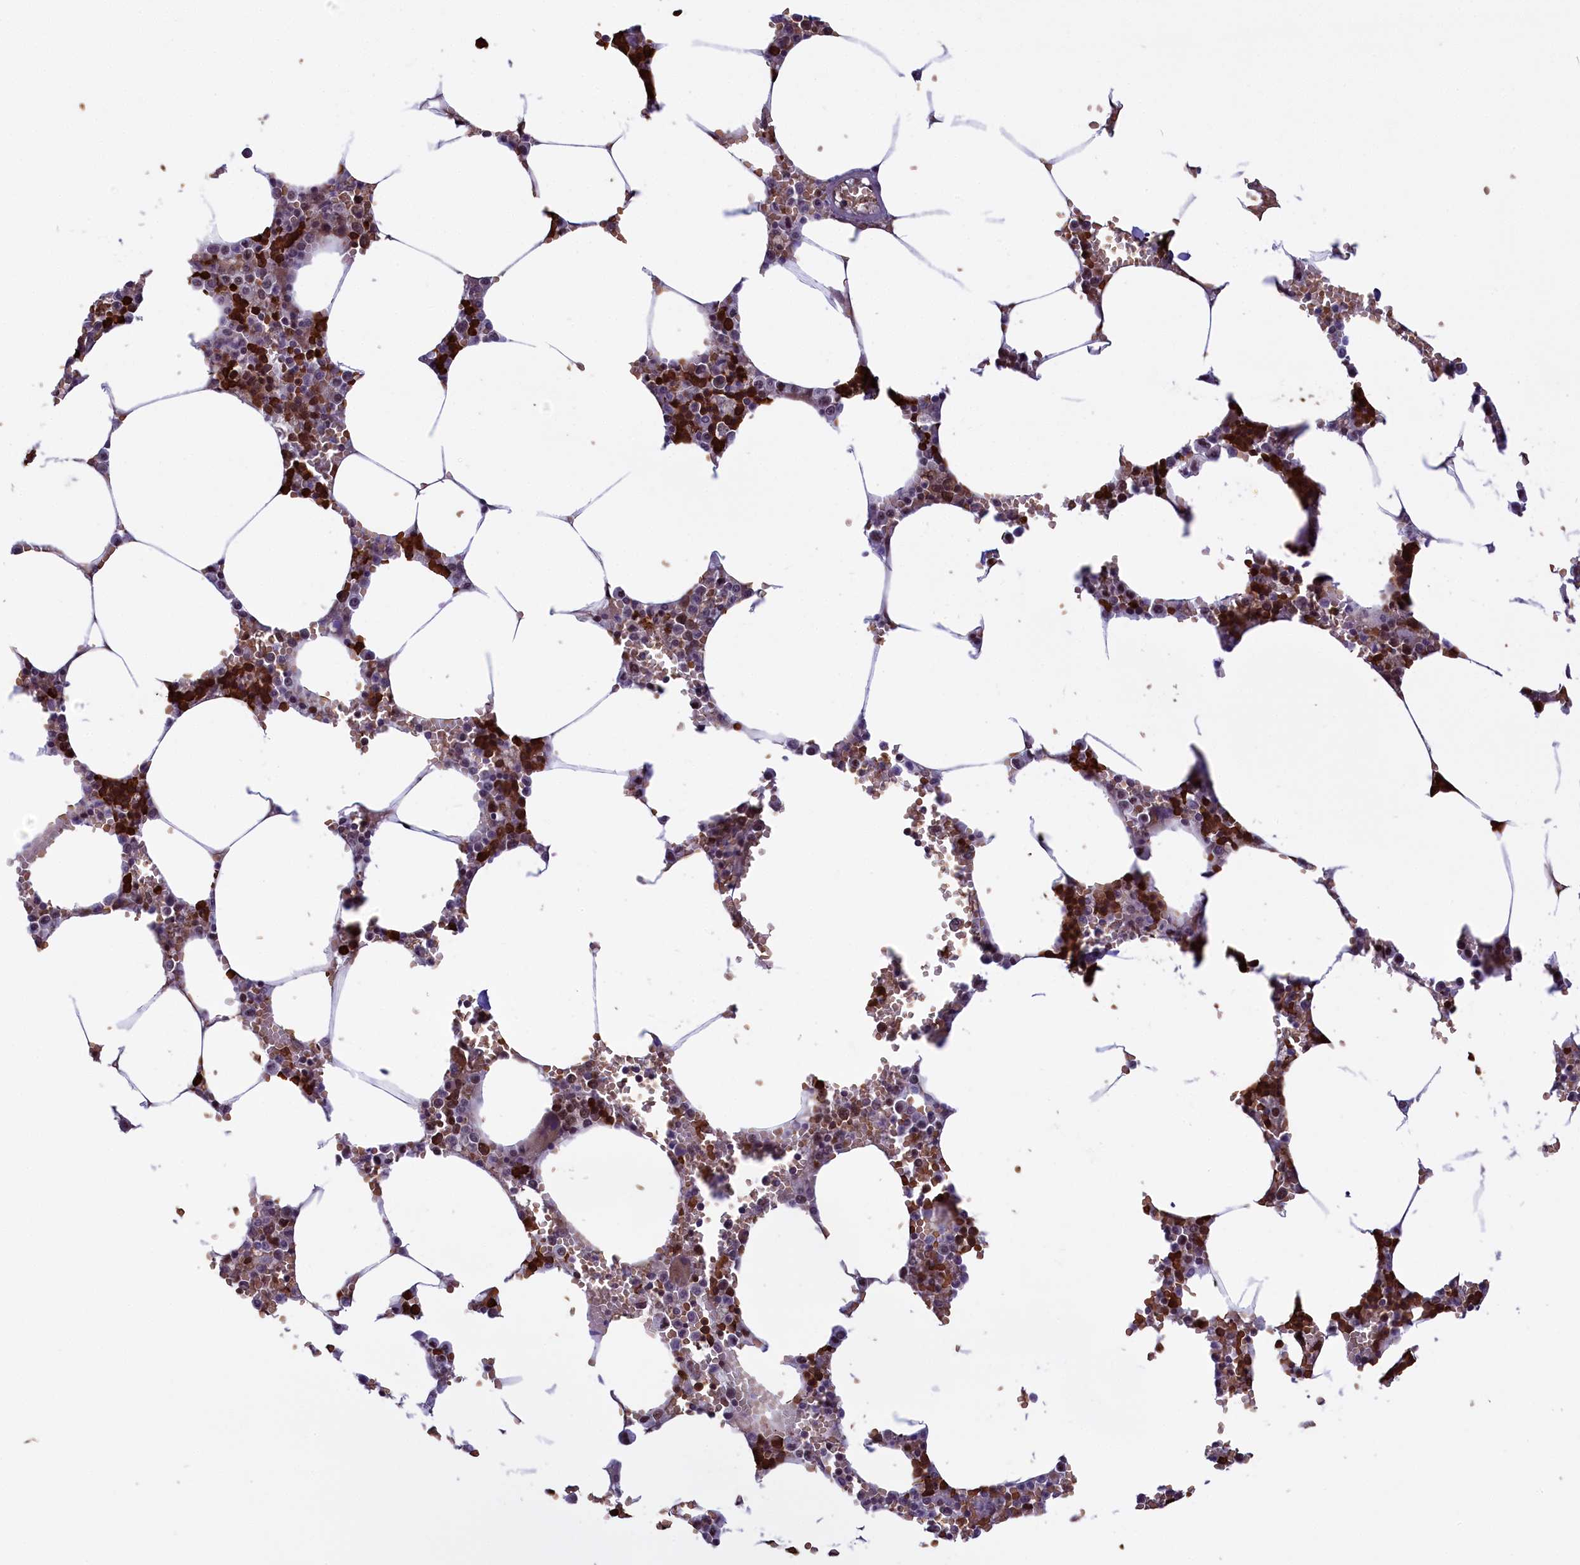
{"staining": {"intensity": "strong", "quantity": ">75%", "location": "nuclear"}, "tissue": "bone marrow", "cell_type": "Hematopoietic cells", "image_type": "normal", "snomed": [{"axis": "morphology", "description": "Normal tissue, NOS"}, {"axis": "topography", "description": "Bone marrow"}], "caption": "Protein staining of unremarkable bone marrow displays strong nuclear positivity in approximately >75% of hematopoietic cells.", "gene": "MPHOSPH8", "patient": {"sex": "male", "age": 70}}